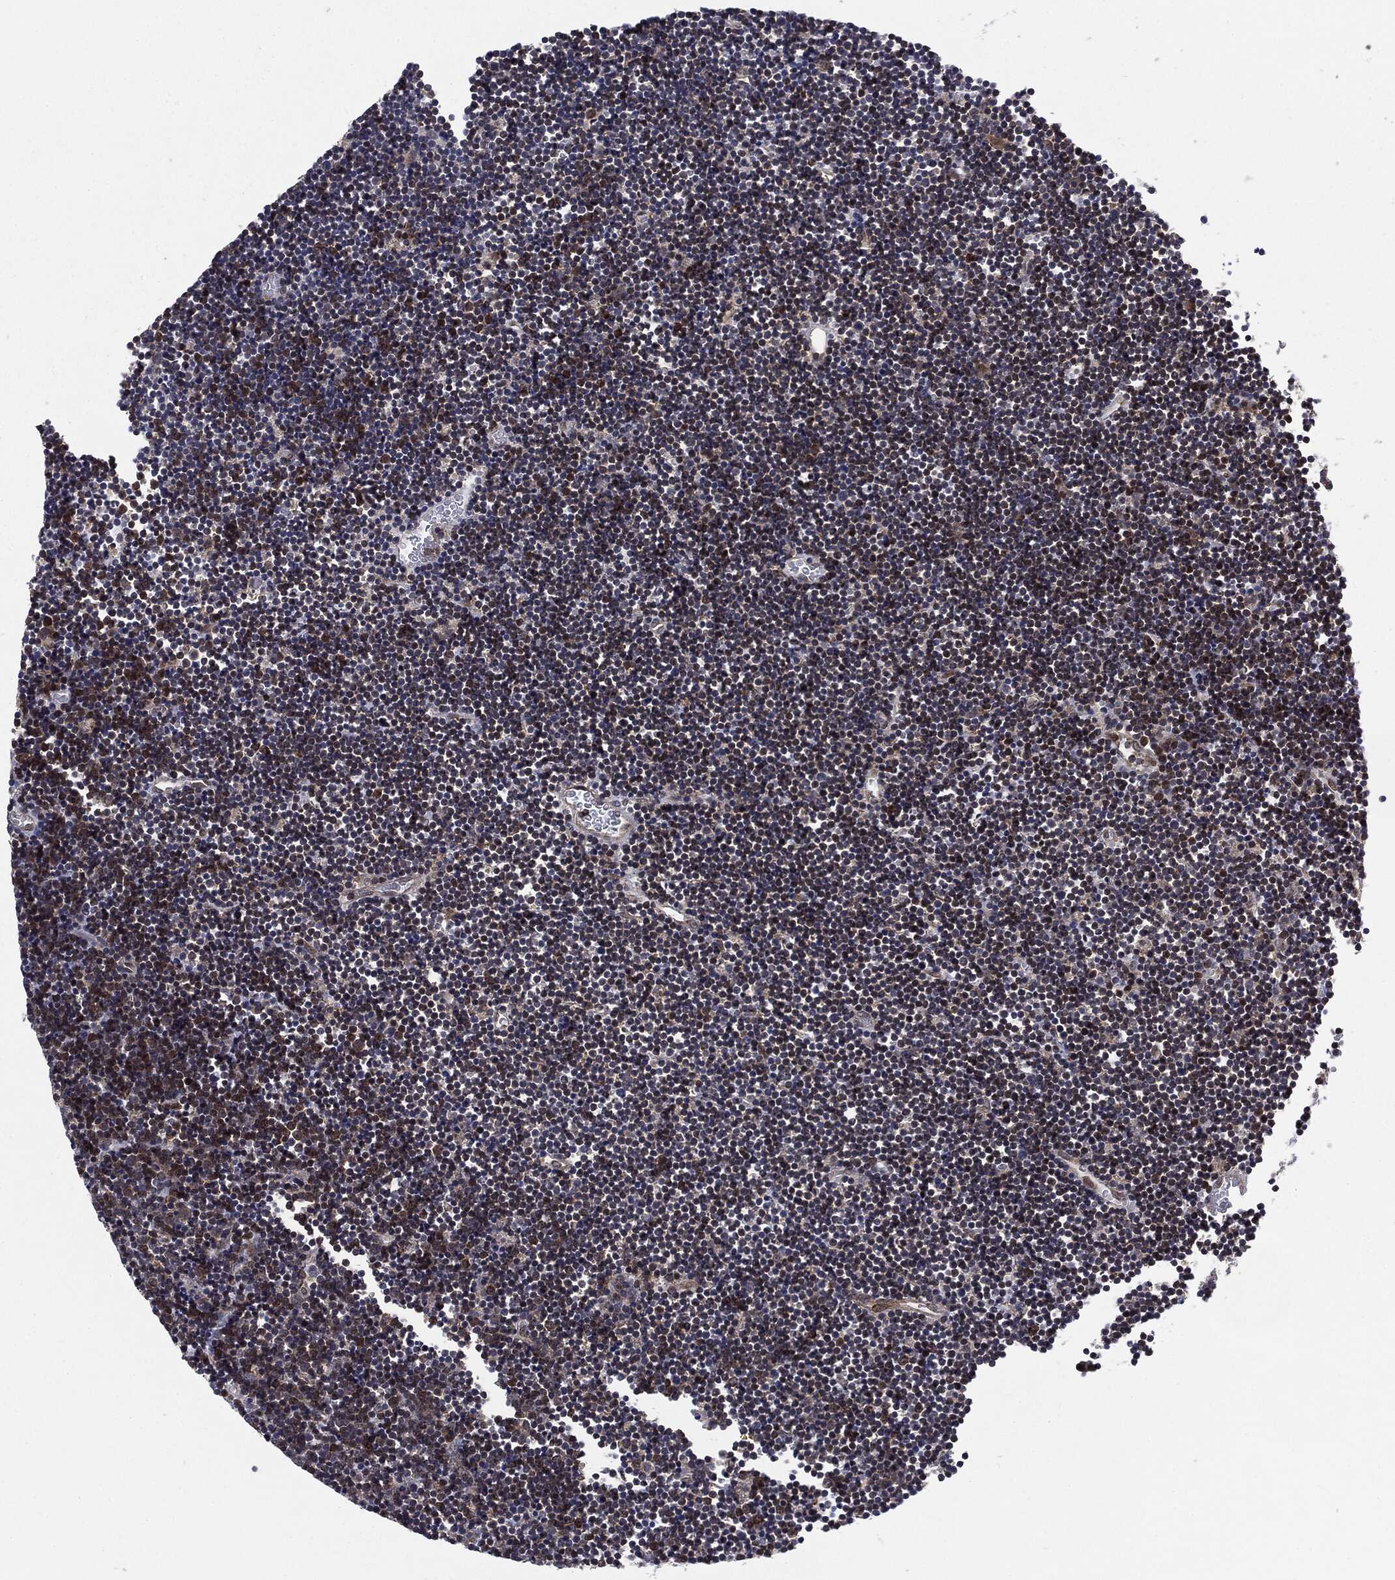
{"staining": {"intensity": "moderate", "quantity": "<25%", "location": "cytoplasmic/membranous,nuclear"}, "tissue": "lymphoma", "cell_type": "Tumor cells", "image_type": "cancer", "snomed": [{"axis": "morphology", "description": "Malignant lymphoma, non-Hodgkin's type, Low grade"}, {"axis": "topography", "description": "Brain"}], "caption": "Immunohistochemistry photomicrograph of neoplastic tissue: human low-grade malignant lymphoma, non-Hodgkin's type stained using immunohistochemistry (IHC) shows low levels of moderate protein expression localized specifically in the cytoplasmic/membranous and nuclear of tumor cells, appearing as a cytoplasmic/membranous and nuclear brown color.", "gene": "PTPA", "patient": {"sex": "female", "age": 66}}